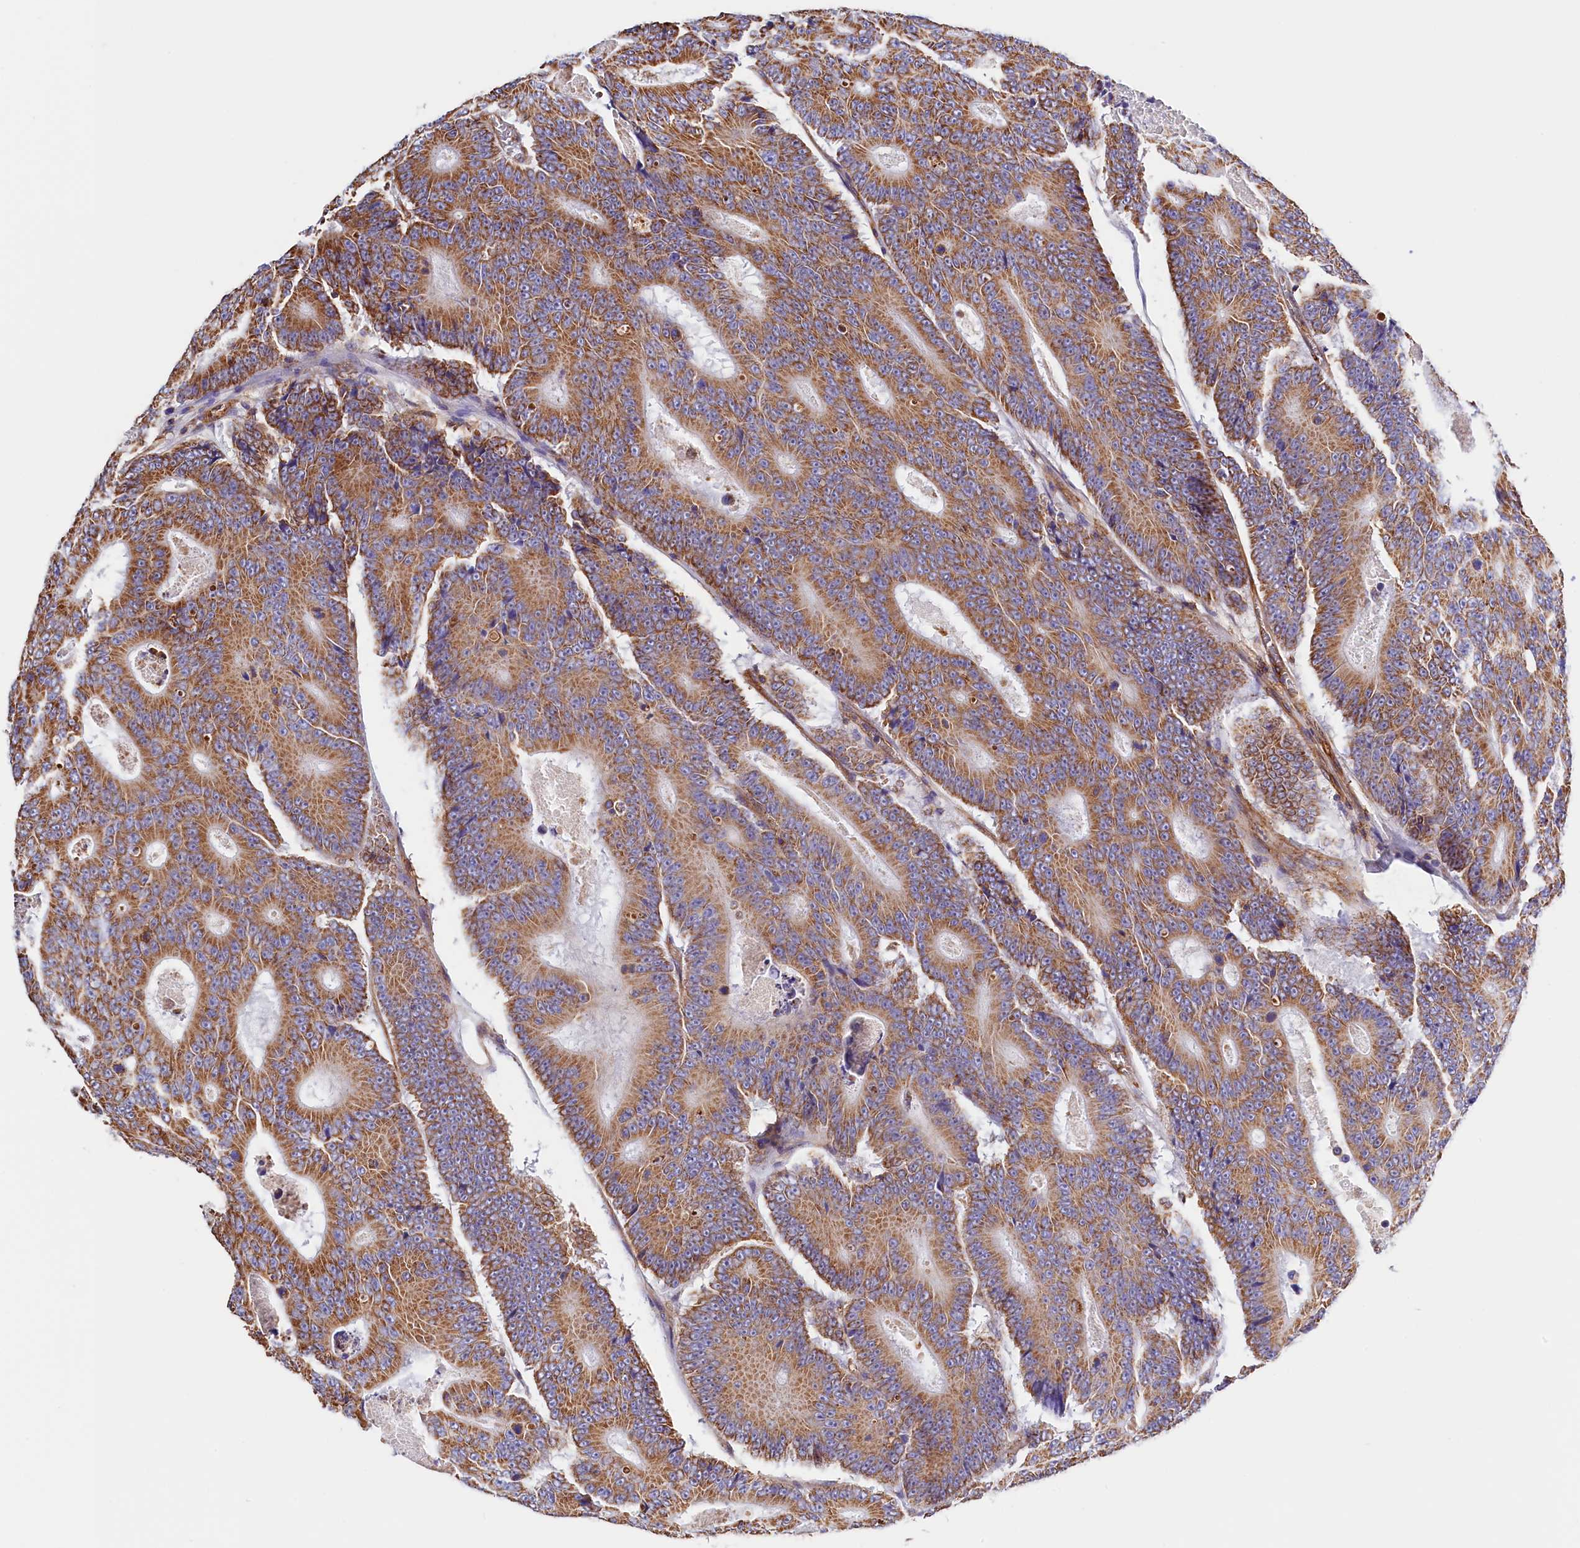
{"staining": {"intensity": "moderate", "quantity": ">75%", "location": "cytoplasmic/membranous"}, "tissue": "colorectal cancer", "cell_type": "Tumor cells", "image_type": "cancer", "snomed": [{"axis": "morphology", "description": "Adenocarcinoma, NOS"}, {"axis": "topography", "description": "Colon"}], "caption": "Immunohistochemical staining of human adenocarcinoma (colorectal) reveals moderate cytoplasmic/membranous protein positivity in about >75% of tumor cells.", "gene": "ATP2B4", "patient": {"sex": "male", "age": 83}}